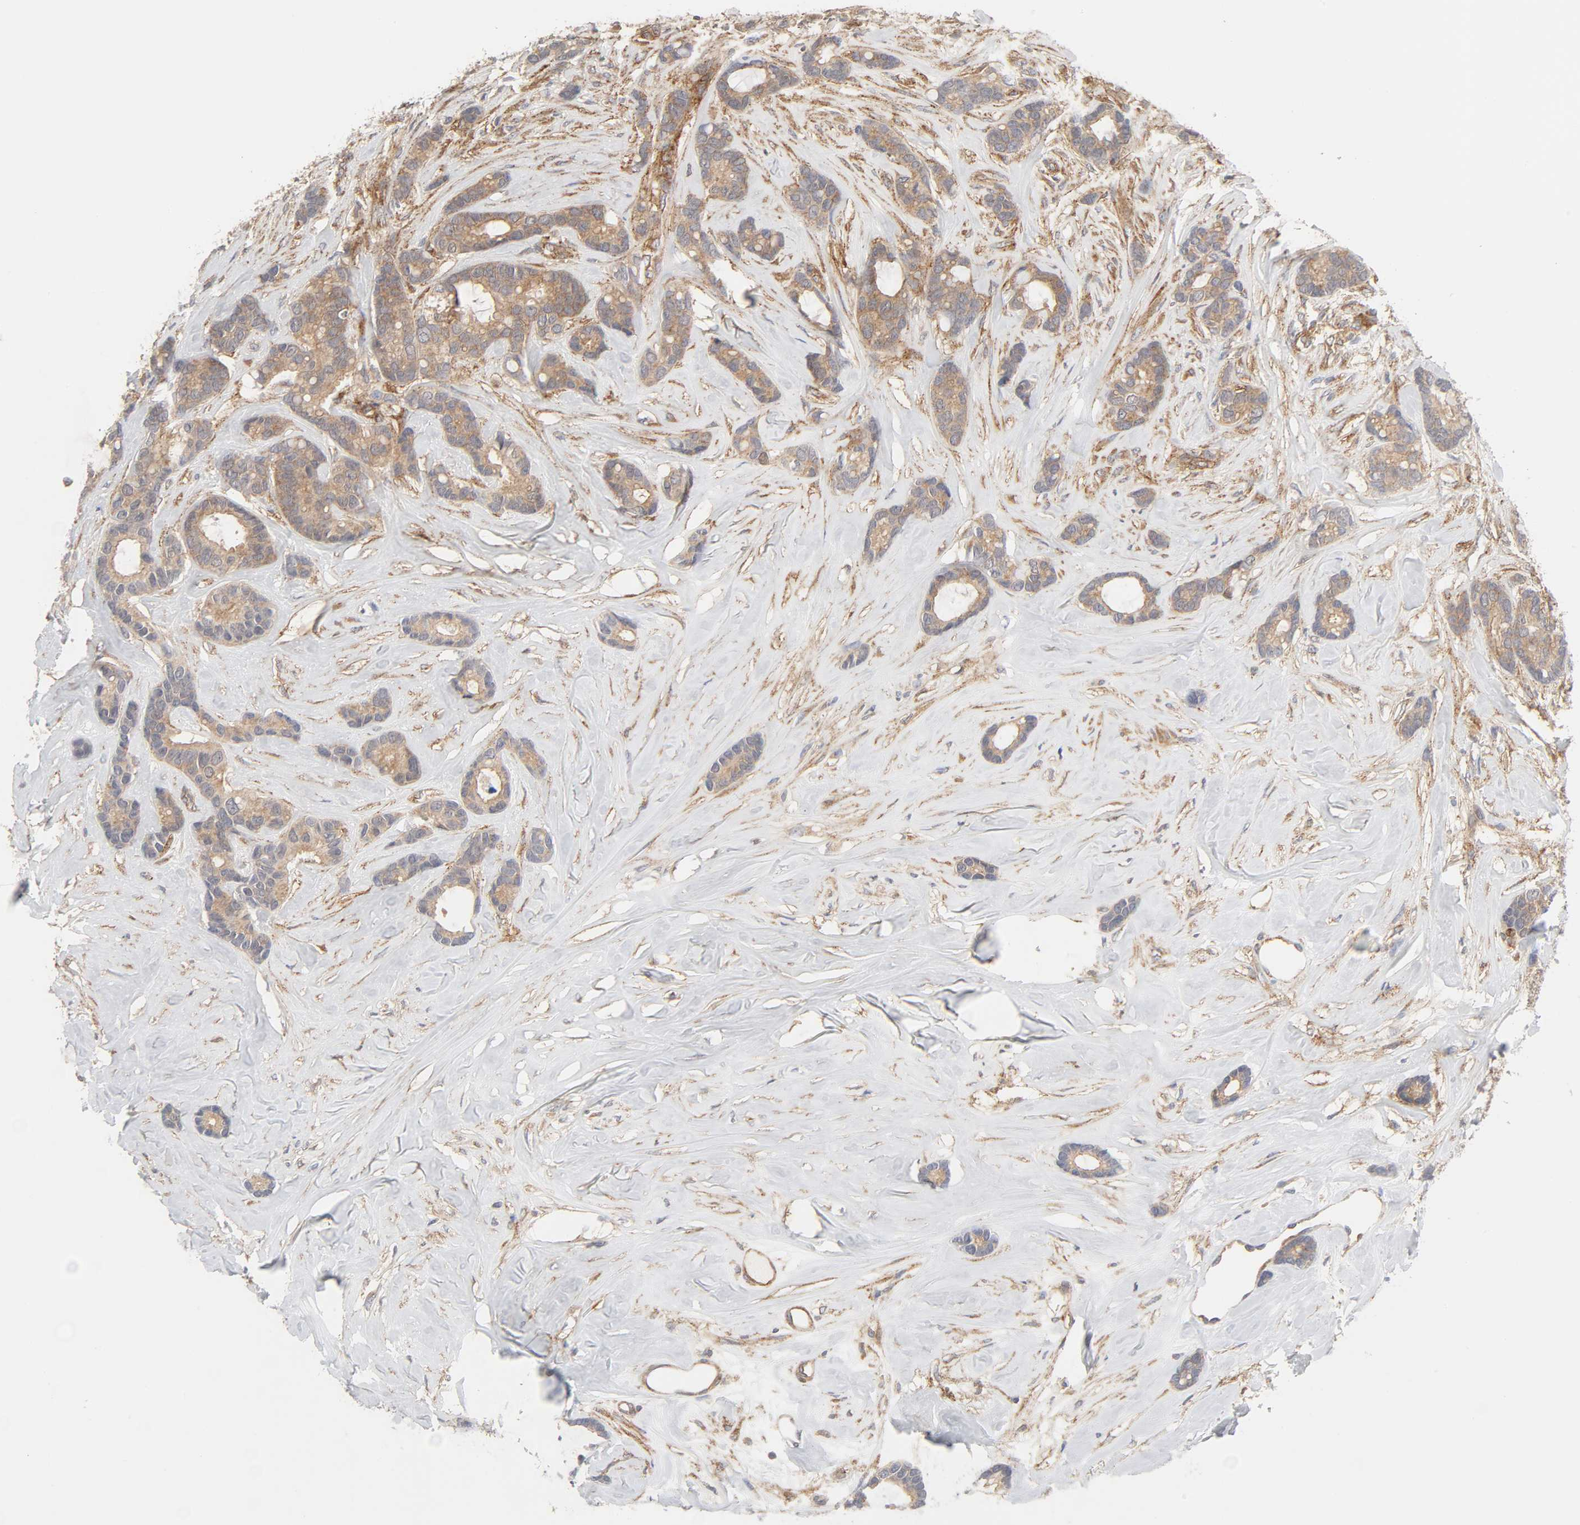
{"staining": {"intensity": "moderate", "quantity": ">75%", "location": "cytoplasmic/membranous"}, "tissue": "breast cancer", "cell_type": "Tumor cells", "image_type": "cancer", "snomed": [{"axis": "morphology", "description": "Duct carcinoma"}, {"axis": "topography", "description": "Breast"}], "caption": "Breast infiltrating ductal carcinoma stained with a protein marker displays moderate staining in tumor cells.", "gene": "AP2A1", "patient": {"sex": "female", "age": 87}}